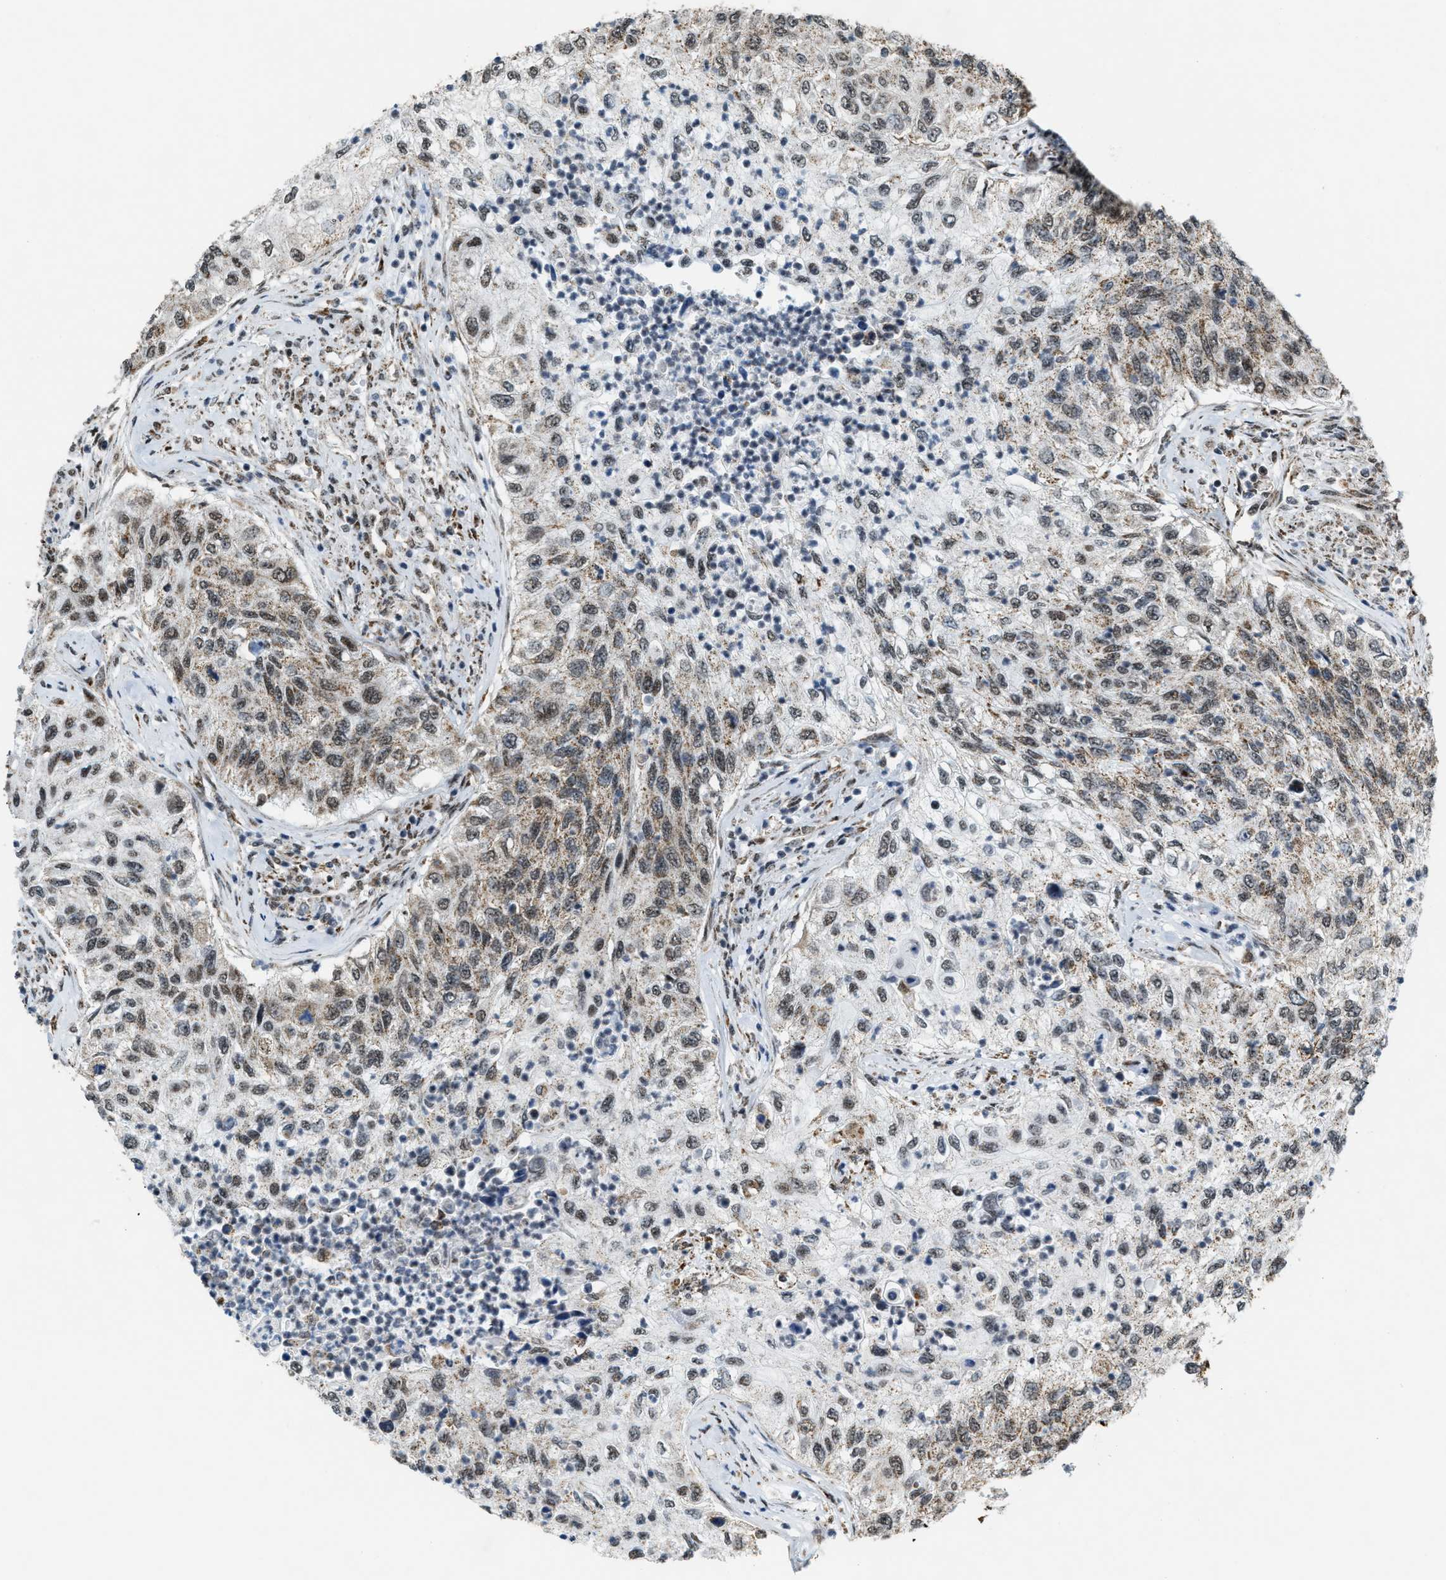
{"staining": {"intensity": "moderate", "quantity": ">75%", "location": "cytoplasmic/membranous,nuclear"}, "tissue": "urothelial cancer", "cell_type": "Tumor cells", "image_type": "cancer", "snomed": [{"axis": "morphology", "description": "Urothelial carcinoma, High grade"}, {"axis": "topography", "description": "Urinary bladder"}], "caption": "IHC image of neoplastic tissue: human urothelial cancer stained using IHC exhibits medium levels of moderate protein expression localized specifically in the cytoplasmic/membranous and nuclear of tumor cells, appearing as a cytoplasmic/membranous and nuclear brown color.", "gene": "HIBADH", "patient": {"sex": "female", "age": 60}}